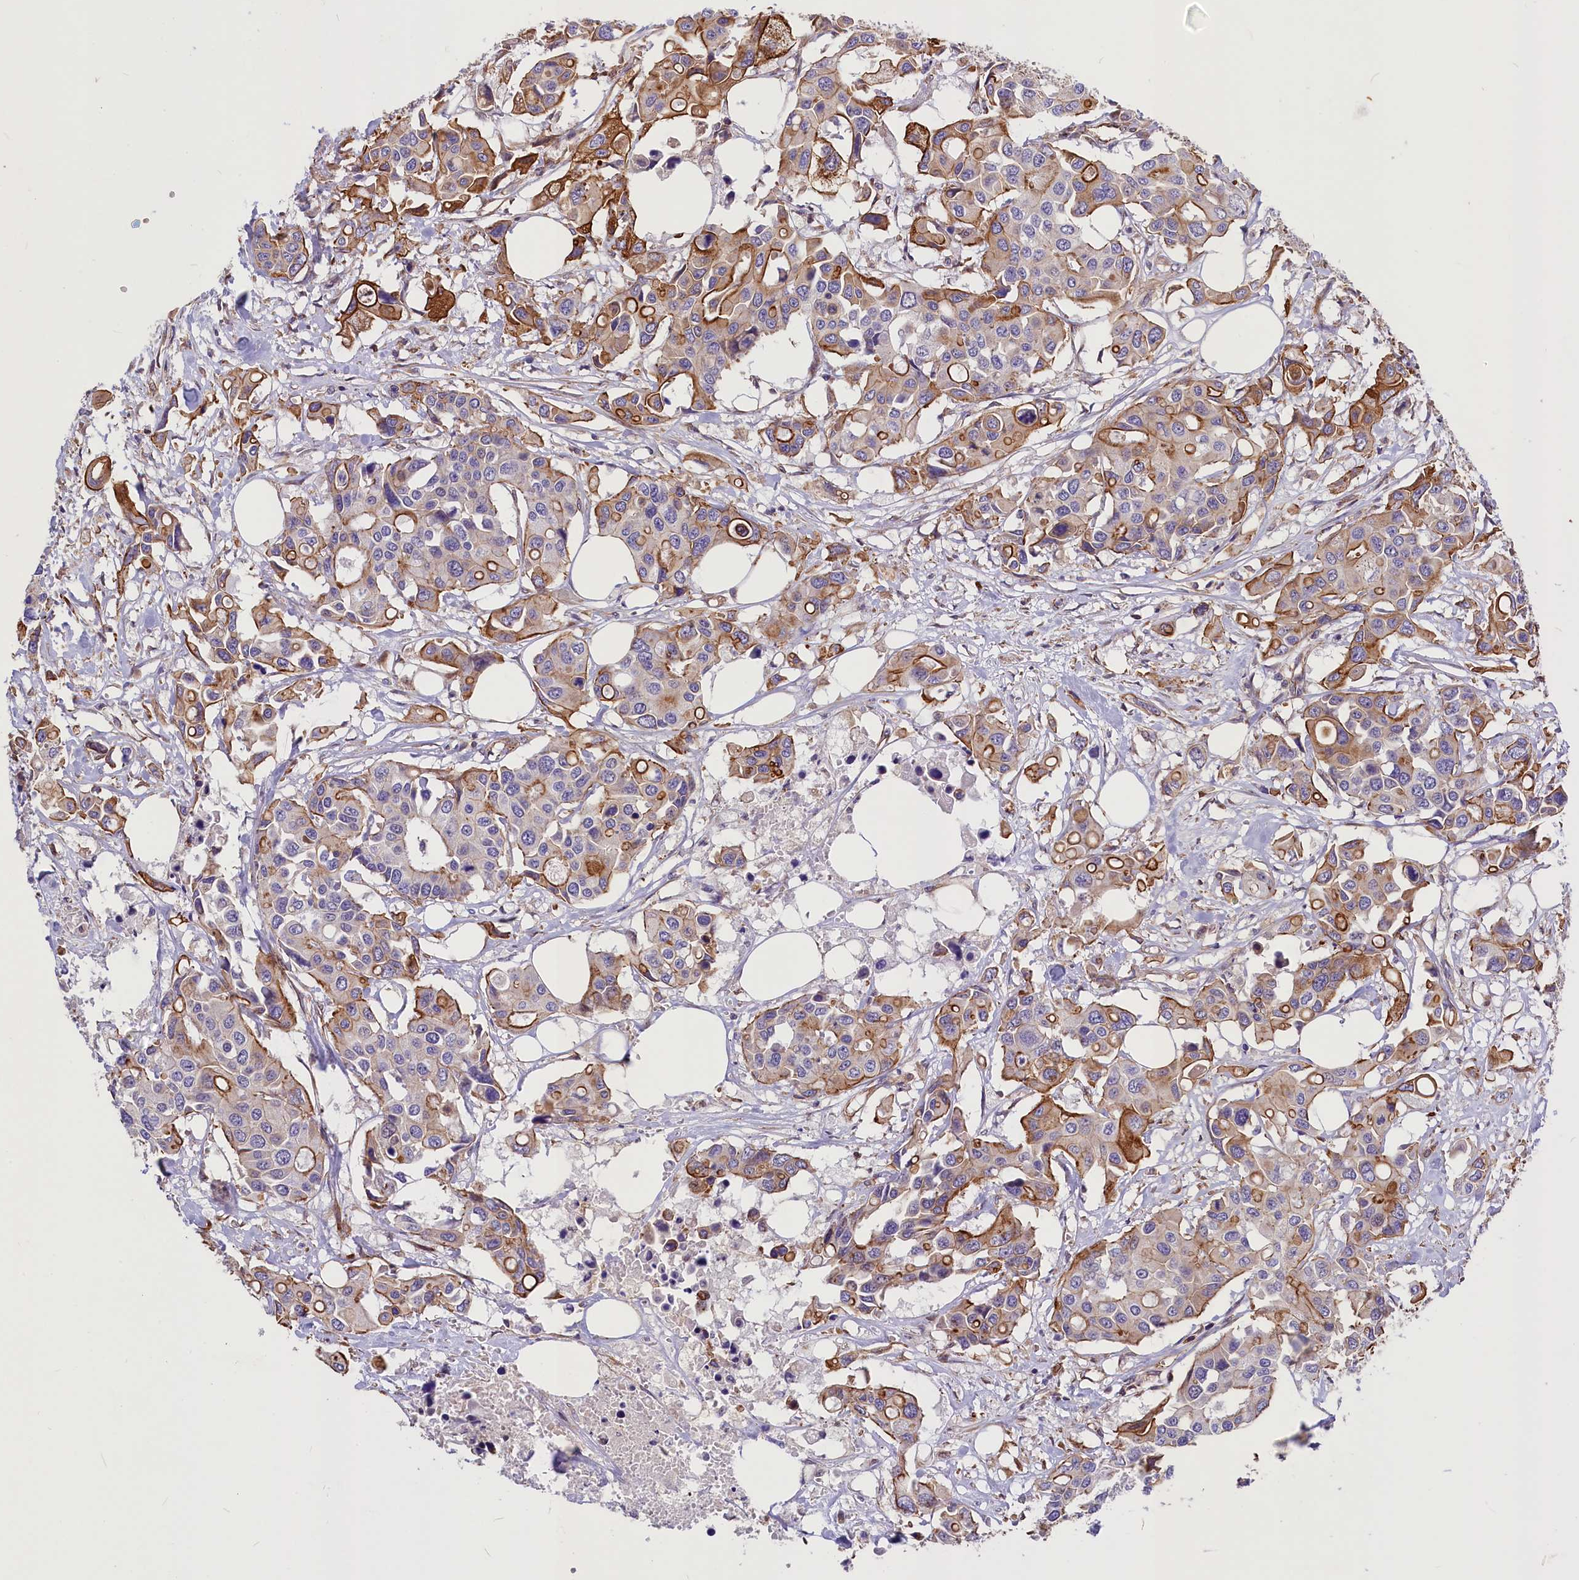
{"staining": {"intensity": "moderate", "quantity": "25%-75%", "location": "cytoplasmic/membranous"}, "tissue": "colorectal cancer", "cell_type": "Tumor cells", "image_type": "cancer", "snomed": [{"axis": "morphology", "description": "Adenocarcinoma, NOS"}, {"axis": "topography", "description": "Colon"}], "caption": "A brown stain highlights moderate cytoplasmic/membranous positivity of a protein in colorectal adenocarcinoma tumor cells. (DAB (3,3'-diaminobenzidine) IHC with brightfield microscopy, high magnification).", "gene": "MED20", "patient": {"sex": "male", "age": 77}}